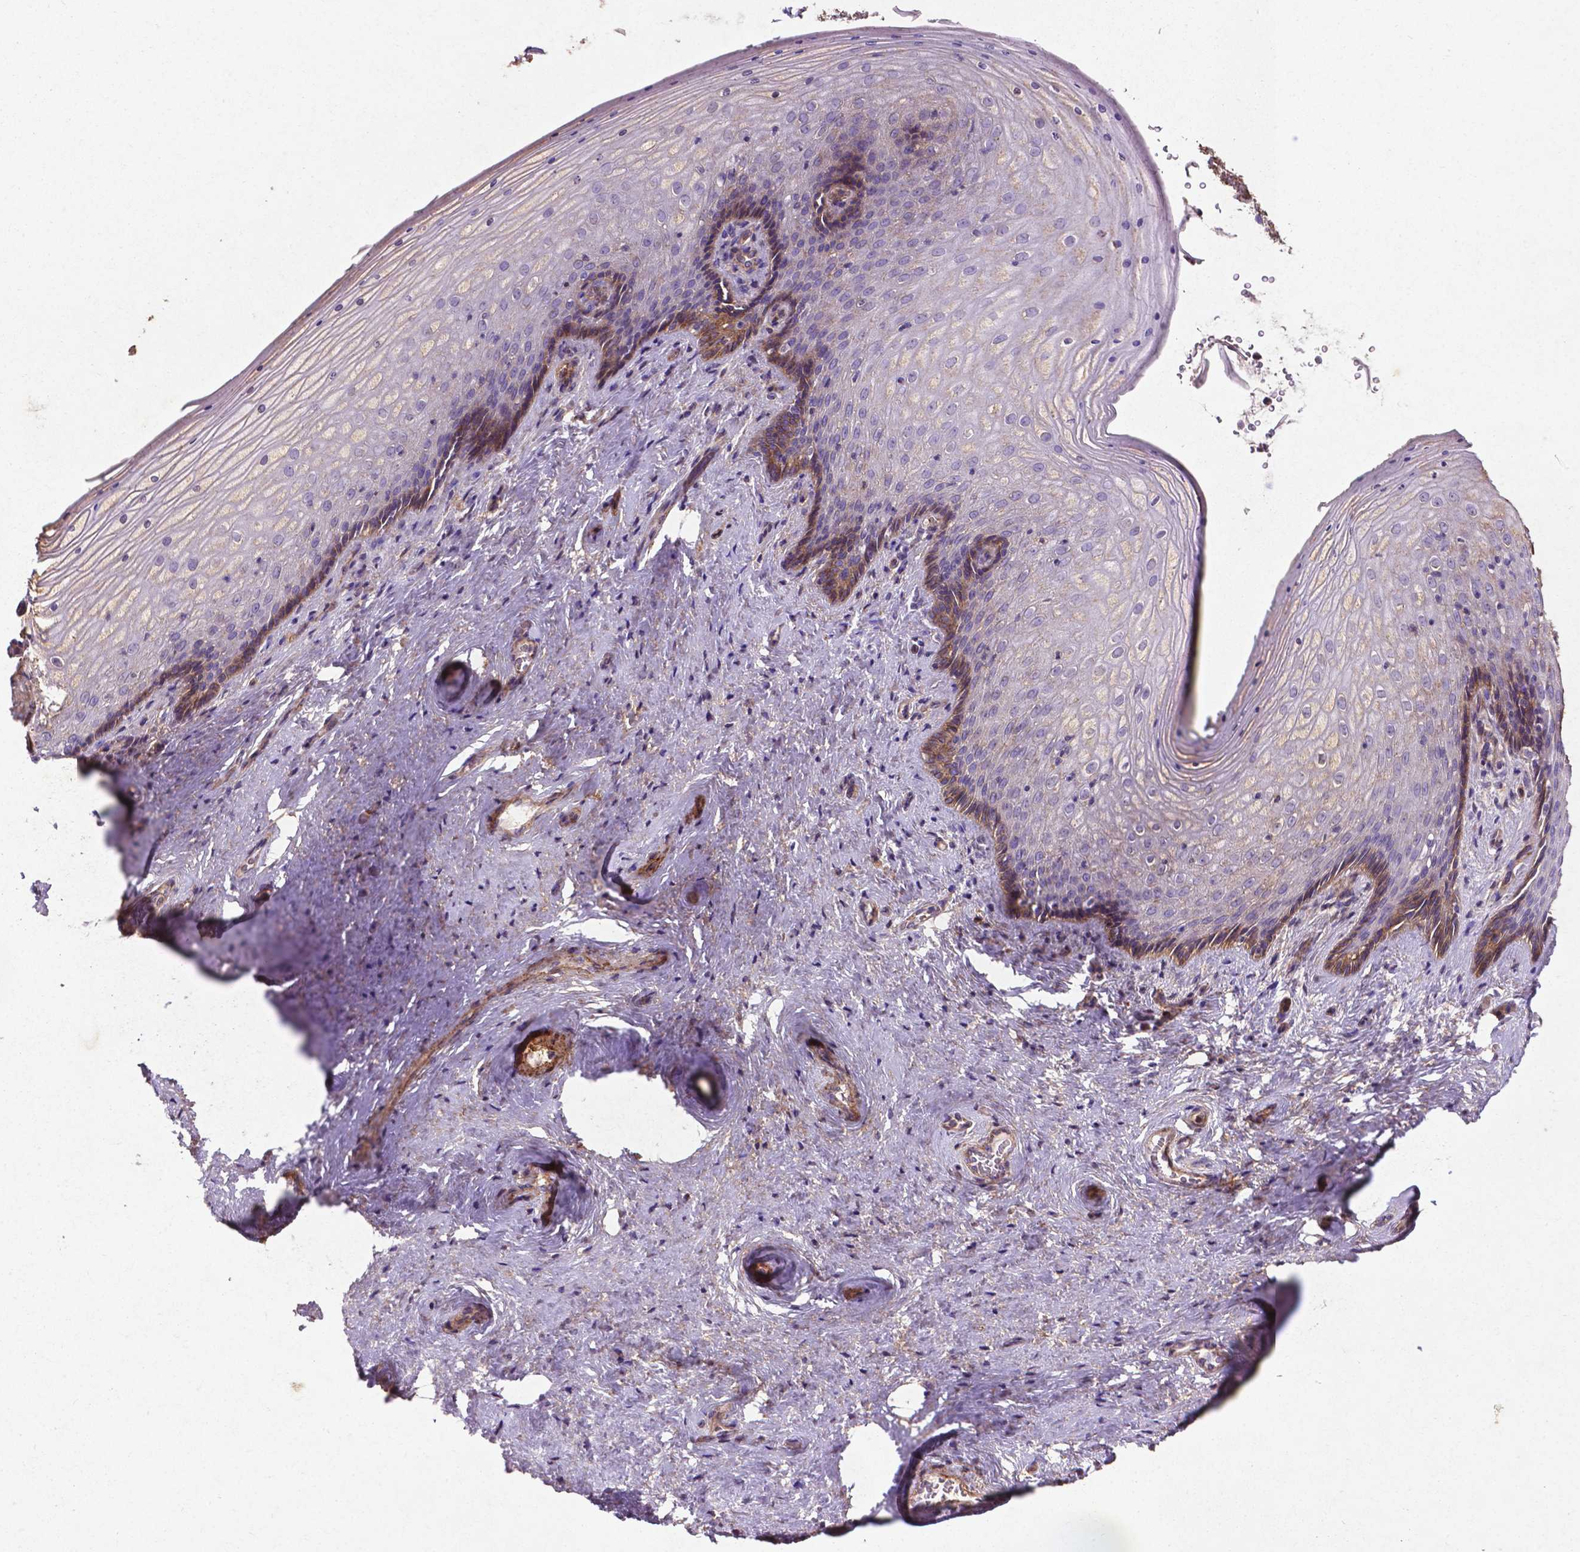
{"staining": {"intensity": "moderate", "quantity": "<25%", "location": "cytoplasmic/membranous"}, "tissue": "vagina", "cell_type": "Squamous epithelial cells", "image_type": "normal", "snomed": [{"axis": "morphology", "description": "Normal tissue, NOS"}, {"axis": "topography", "description": "Vagina"}], "caption": "IHC staining of unremarkable vagina, which demonstrates low levels of moderate cytoplasmic/membranous expression in approximately <25% of squamous epithelial cells indicating moderate cytoplasmic/membranous protein staining. The staining was performed using DAB (brown) for protein detection and nuclei were counterstained in hematoxylin (blue).", "gene": "RRAS", "patient": {"sex": "female", "age": 45}}